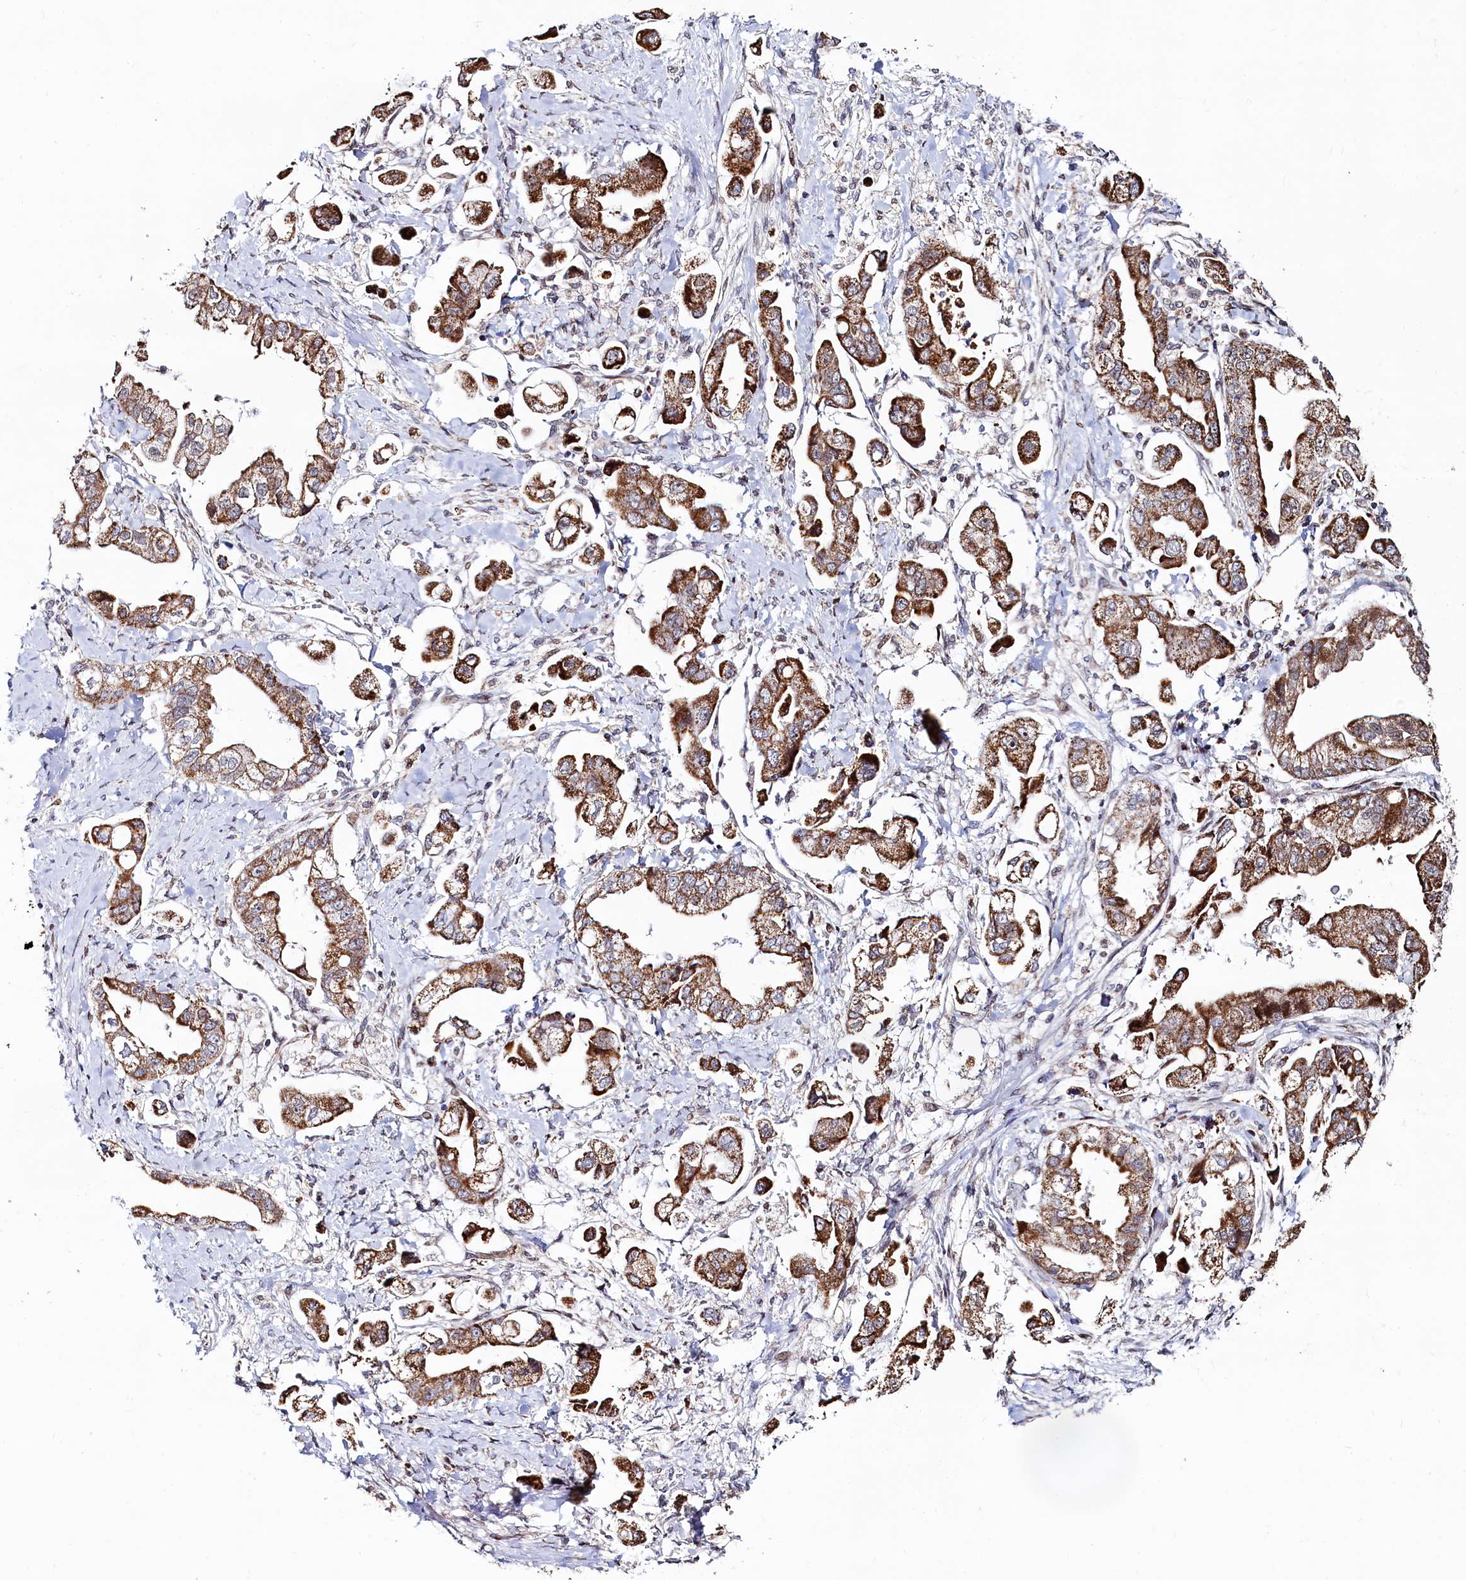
{"staining": {"intensity": "strong", "quantity": ">75%", "location": "cytoplasmic/membranous"}, "tissue": "stomach cancer", "cell_type": "Tumor cells", "image_type": "cancer", "snomed": [{"axis": "morphology", "description": "Adenocarcinoma, NOS"}, {"axis": "topography", "description": "Stomach"}], "caption": "Tumor cells show high levels of strong cytoplasmic/membranous expression in about >75% of cells in human stomach adenocarcinoma.", "gene": "HDGFL3", "patient": {"sex": "male", "age": 62}}